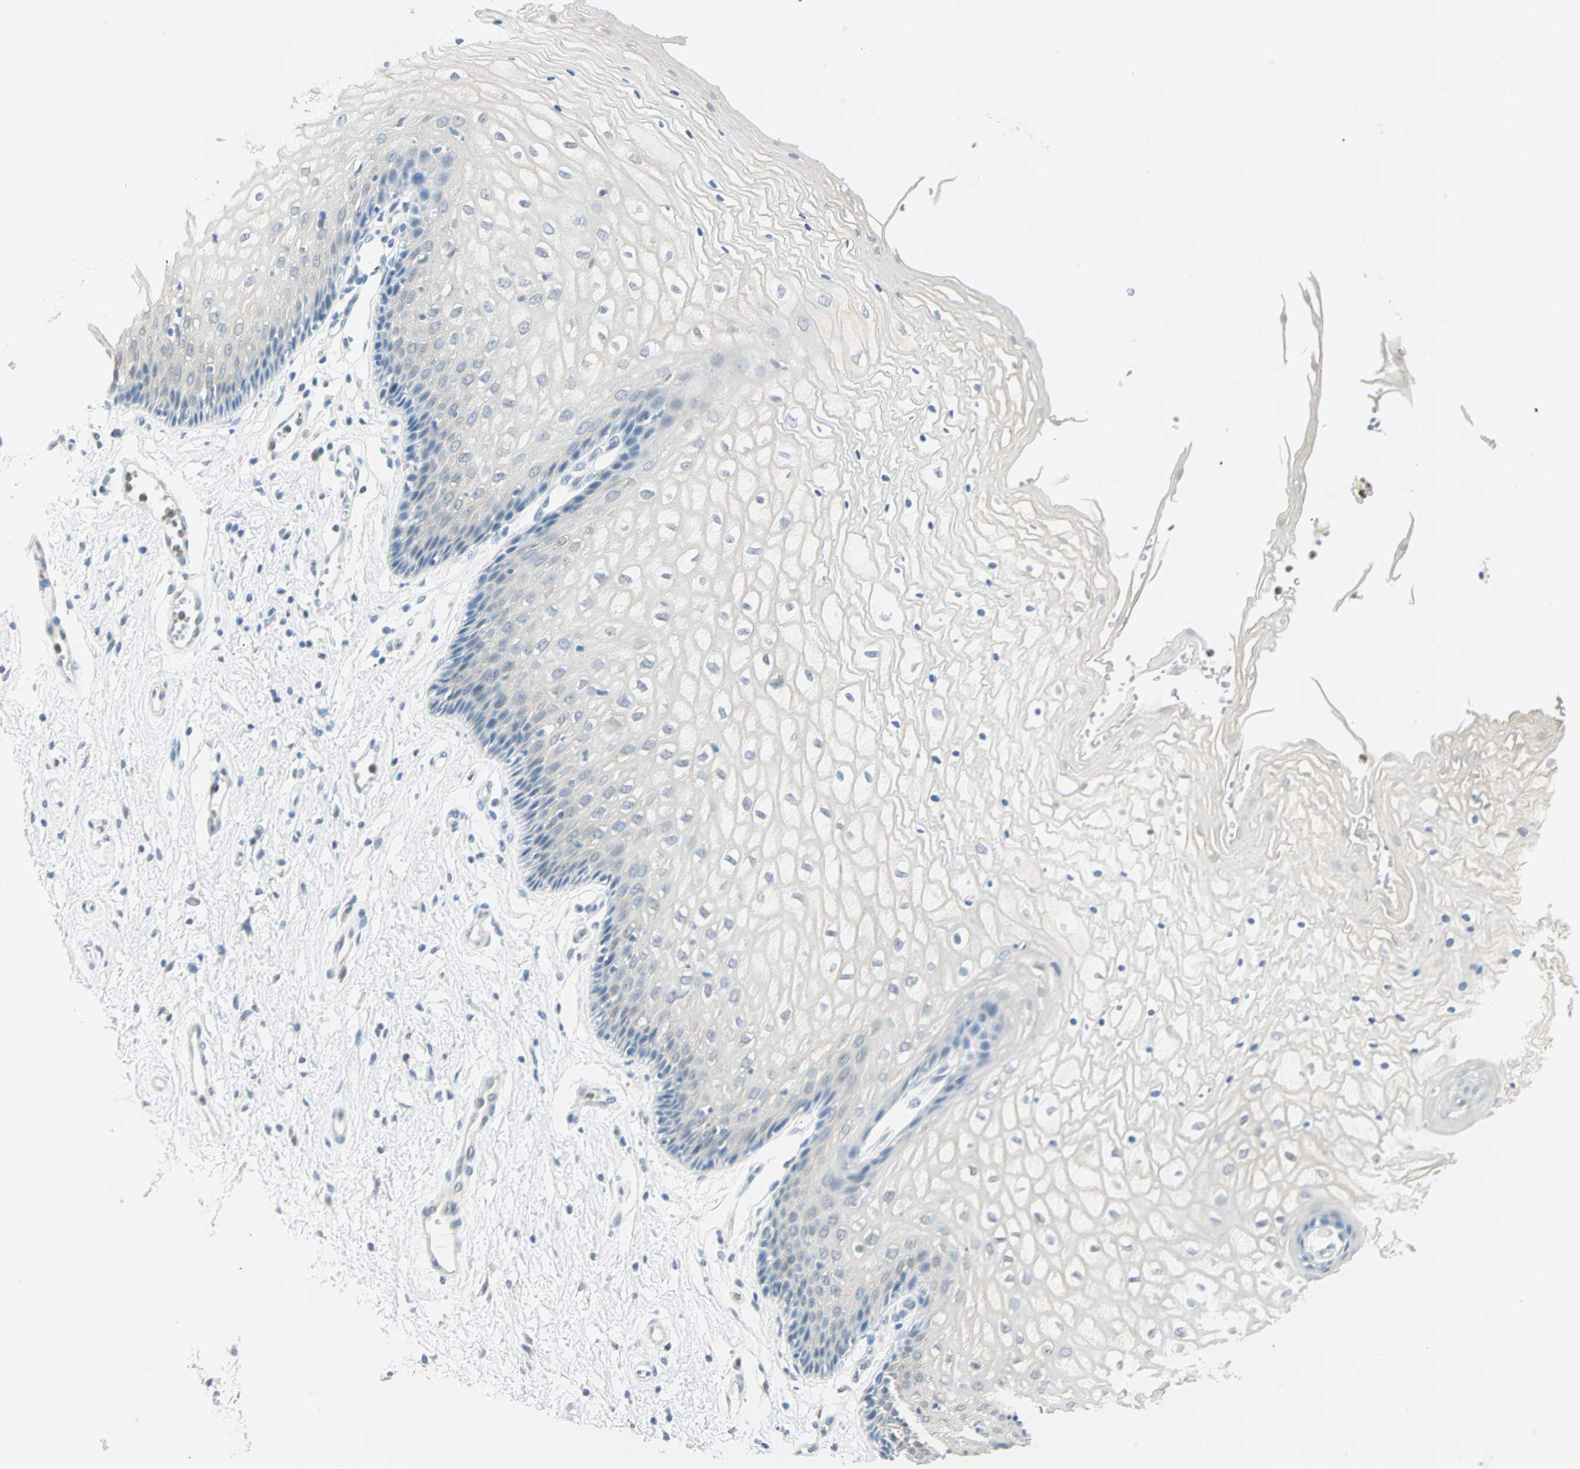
{"staining": {"intensity": "negative", "quantity": "none", "location": "none"}, "tissue": "vagina", "cell_type": "Squamous epithelial cells", "image_type": "normal", "snomed": [{"axis": "morphology", "description": "Normal tissue, NOS"}, {"axis": "topography", "description": "Vagina"}], "caption": "Vagina stained for a protein using immunohistochemistry exhibits no positivity squamous epithelial cells.", "gene": "MLLT10", "patient": {"sex": "female", "age": 34}}